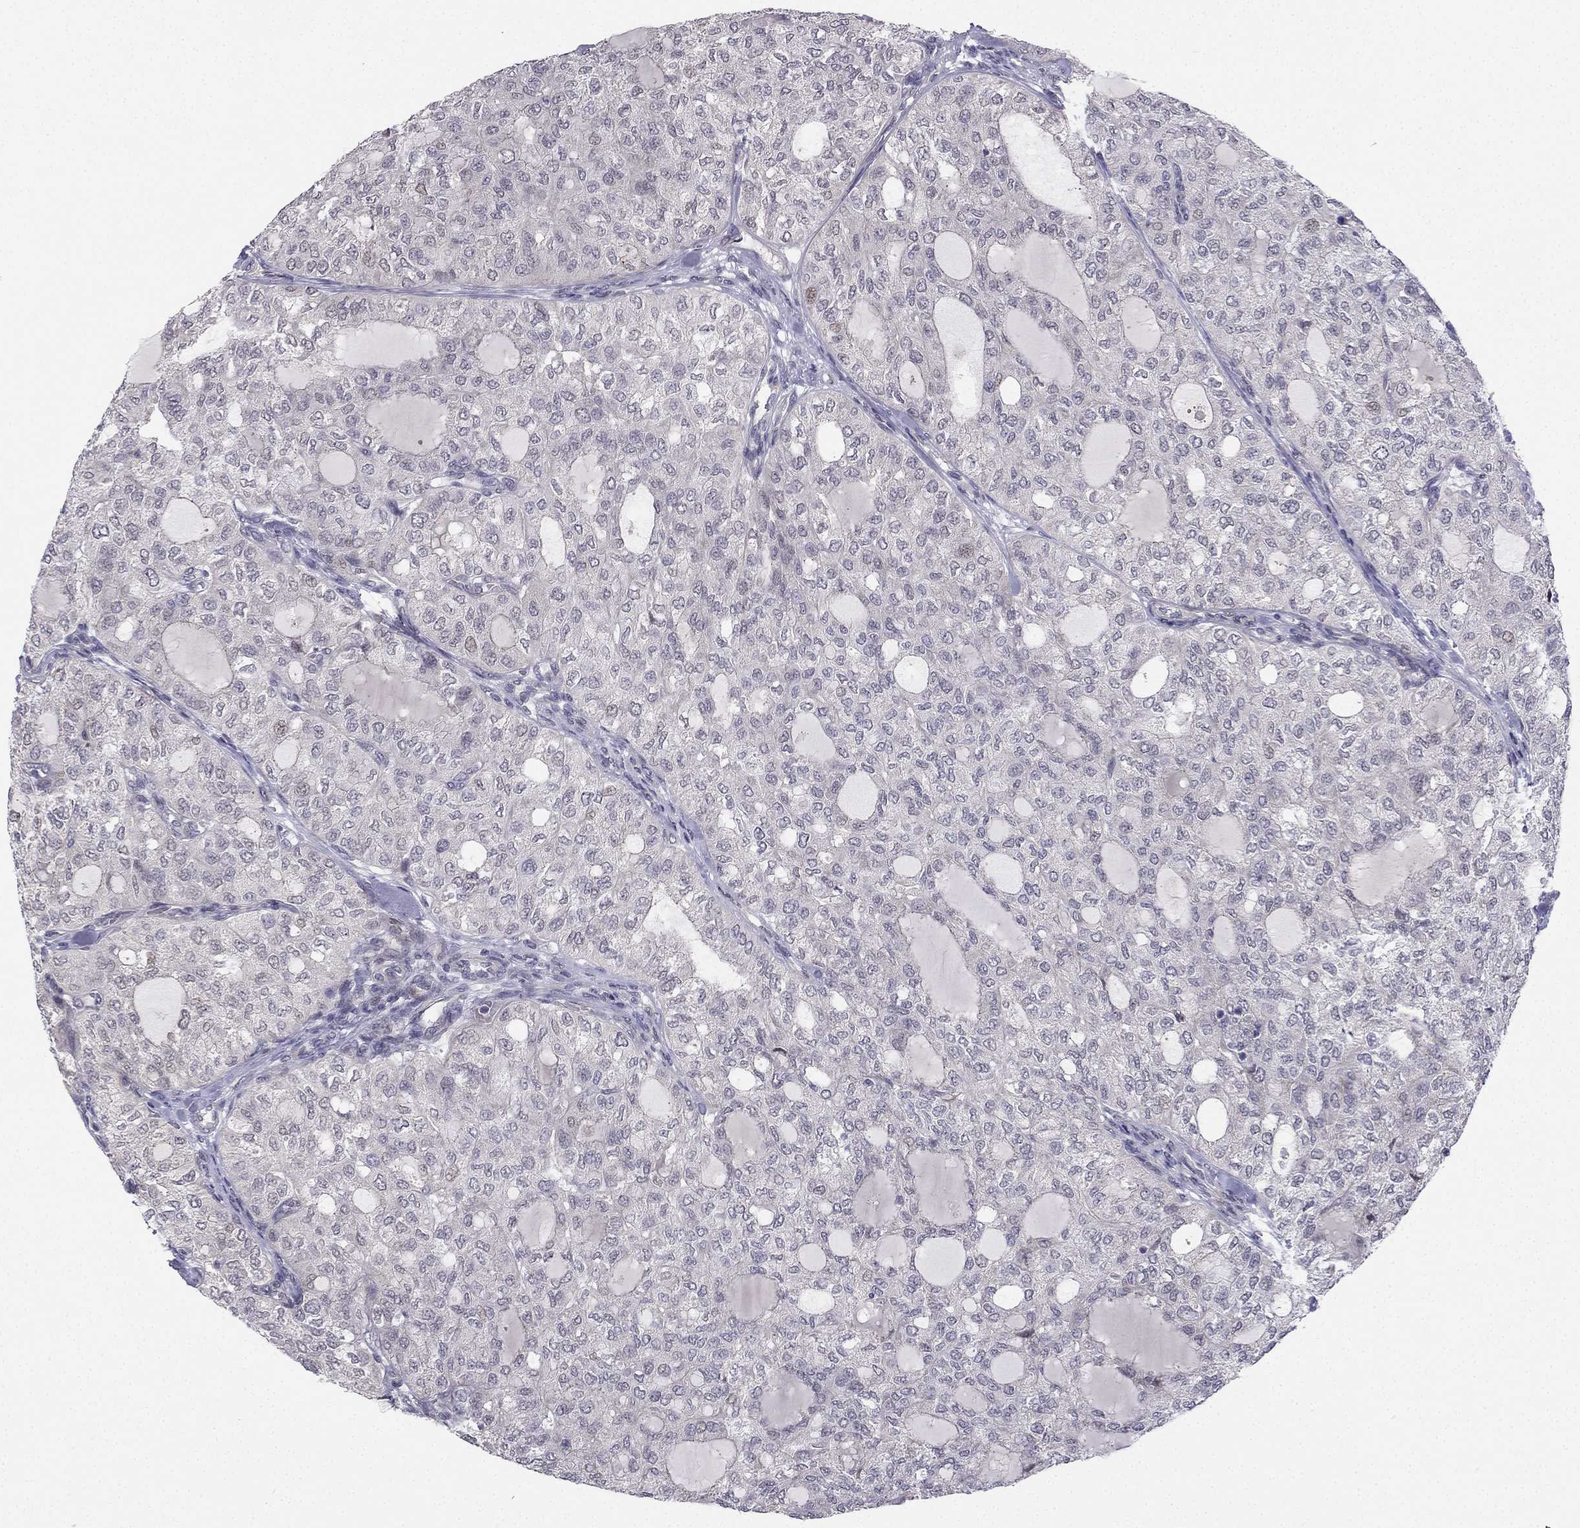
{"staining": {"intensity": "negative", "quantity": "none", "location": "none"}, "tissue": "thyroid cancer", "cell_type": "Tumor cells", "image_type": "cancer", "snomed": [{"axis": "morphology", "description": "Follicular adenoma carcinoma, NOS"}, {"axis": "topography", "description": "Thyroid gland"}], "caption": "IHC of human thyroid cancer (follicular adenoma carcinoma) demonstrates no staining in tumor cells.", "gene": "CHST8", "patient": {"sex": "male", "age": 75}}